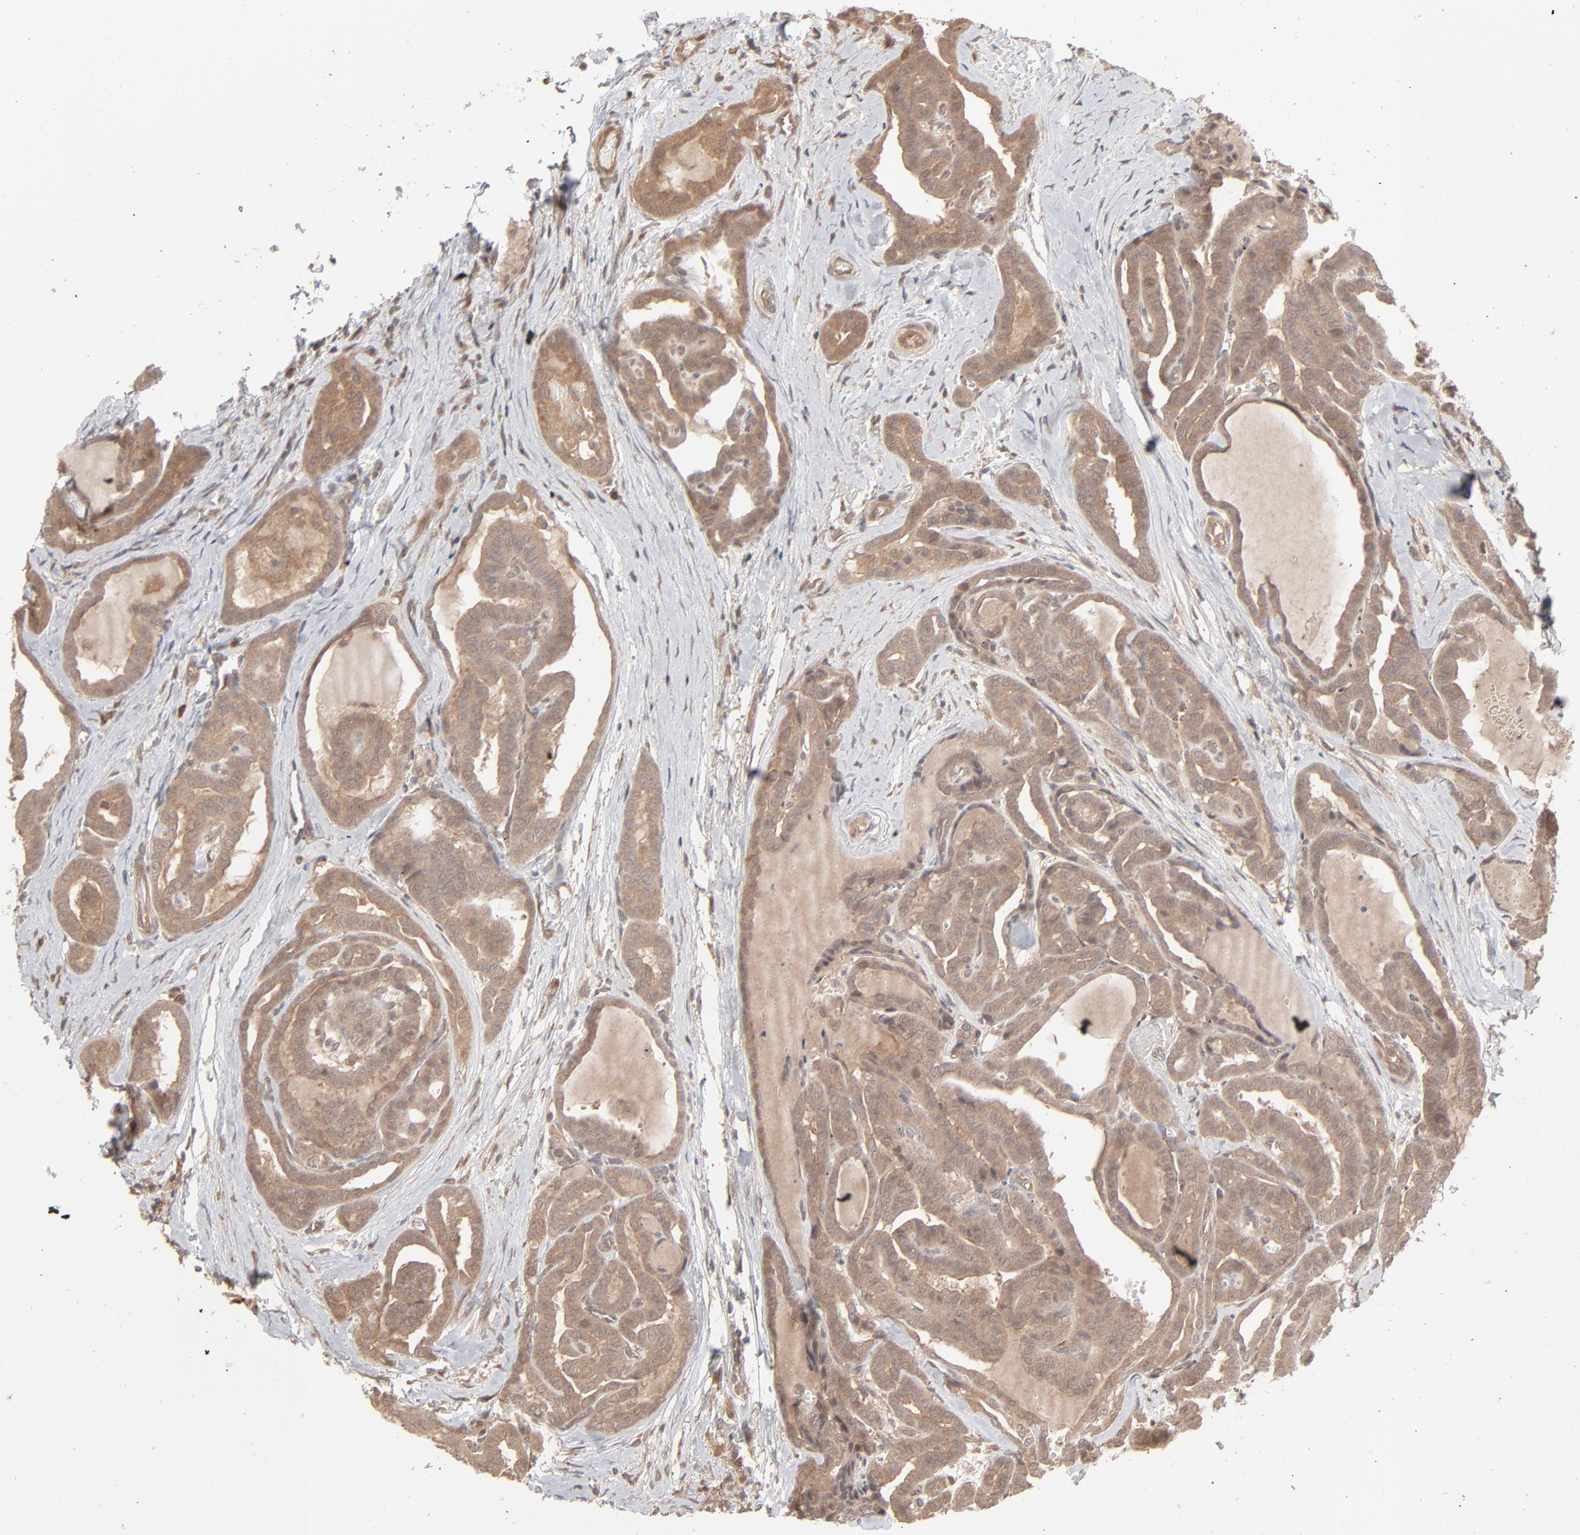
{"staining": {"intensity": "weak", "quantity": ">75%", "location": "cytoplasmic/membranous"}, "tissue": "thyroid cancer", "cell_type": "Tumor cells", "image_type": "cancer", "snomed": [{"axis": "morphology", "description": "Carcinoma, NOS"}, {"axis": "topography", "description": "Thyroid gland"}], "caption": "A brown stain labels weak cytoplasmic/membranous staining of a protein in carcinoma (thyroid) tumor cells.", "gene": "SCFD1", "patient": {"sex": "female", "age": 91}}